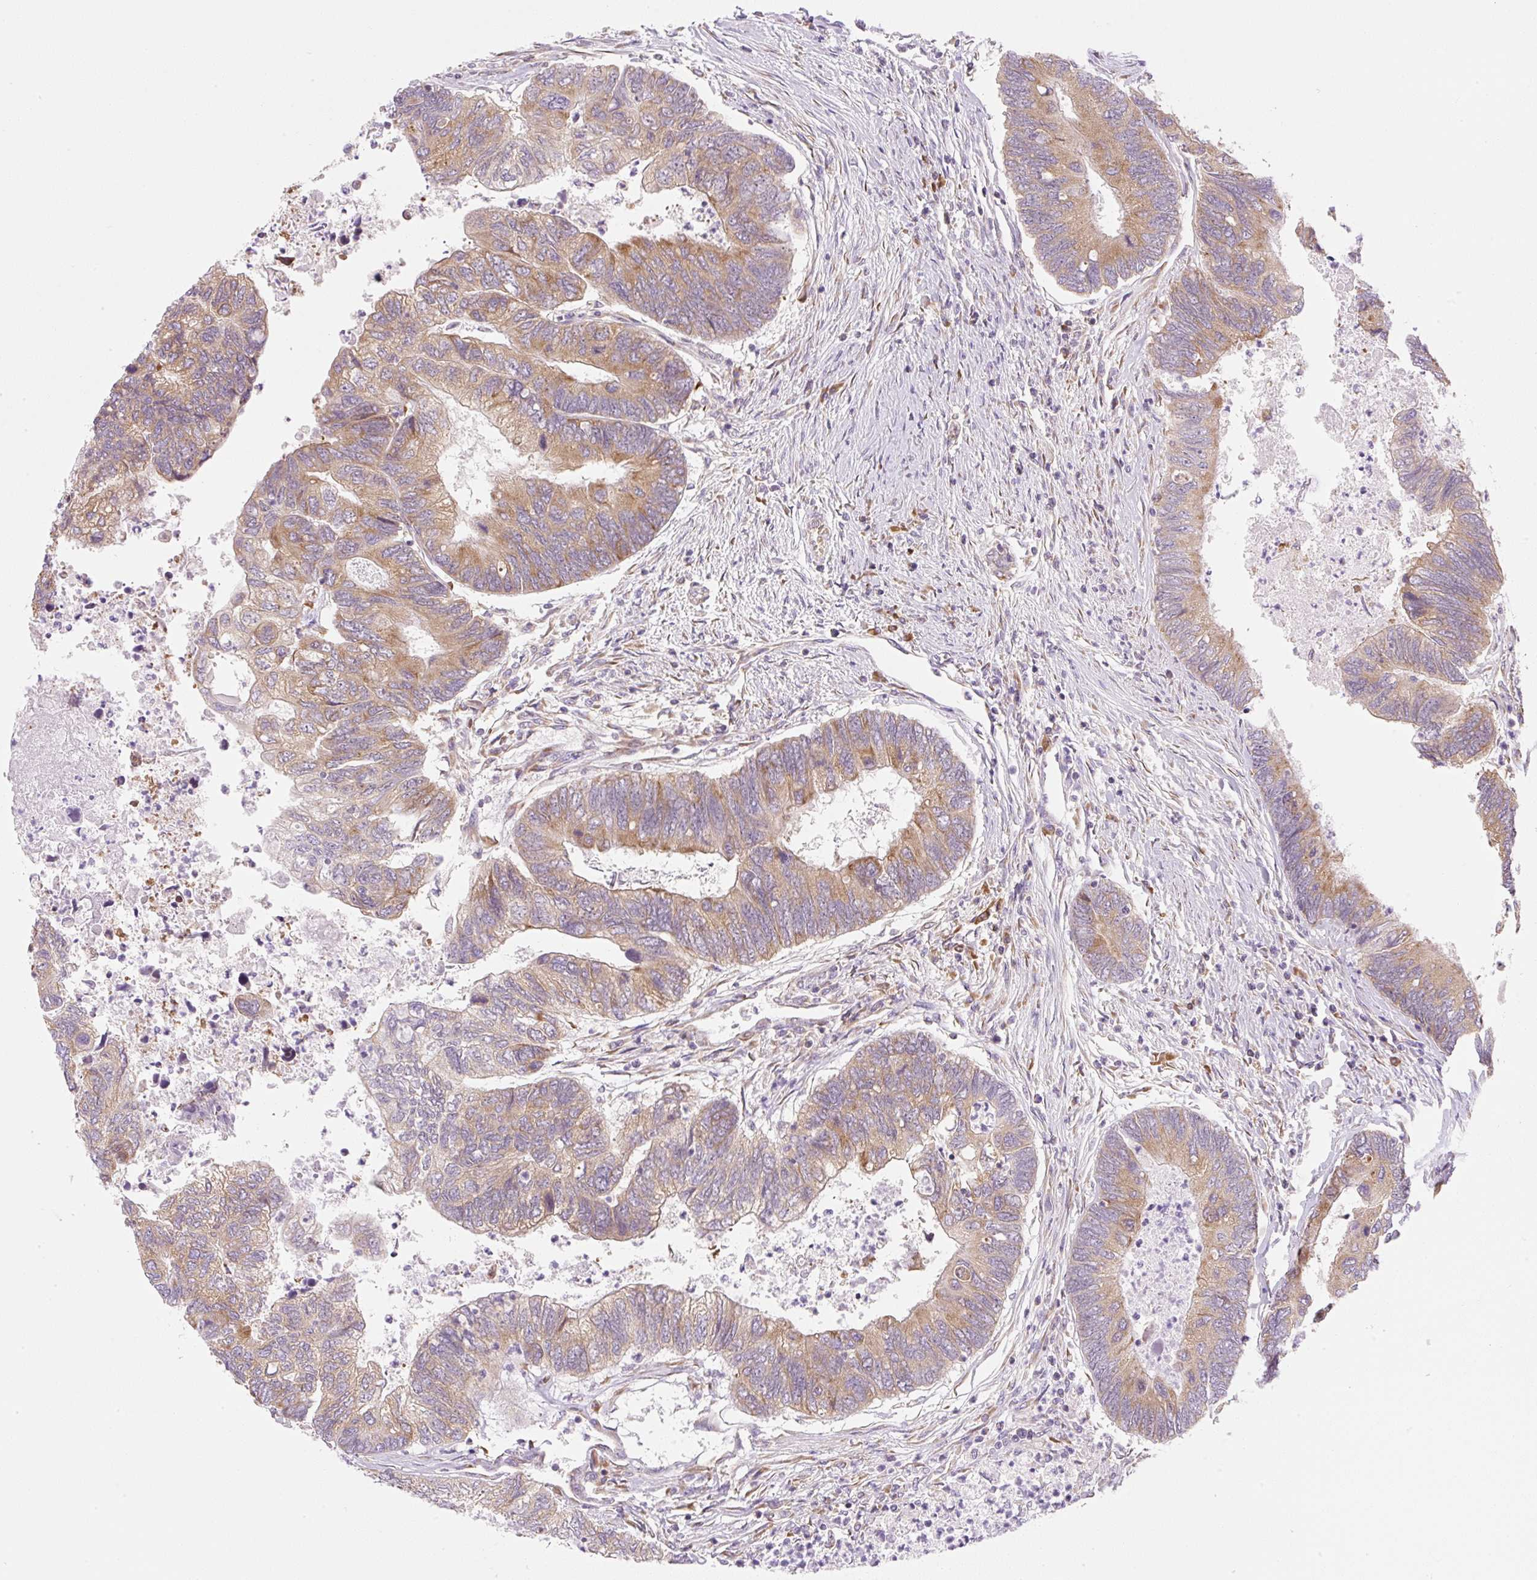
{"staining": {"intensity": "moderate", "quantity": ">75%", "location": "cytoplasmic/membranous"}, "tissue": "colorectal cancer", "cell_type": "Tumor cells", "image_type": "cancer", "snomed": [{"axis": "morphology", "description": "Adenocarcinoma, NOS"}, {"axis": "topography", "description": "Colon"}], "caption": "This histopathology image reveals IHC staining of human colorectal cancer, with medium moderate cytoplasmic/membranous expression in about >75% of tumor cells.", "gene": "RPL18A", "patient": {"sex": "female", "age": 67}}